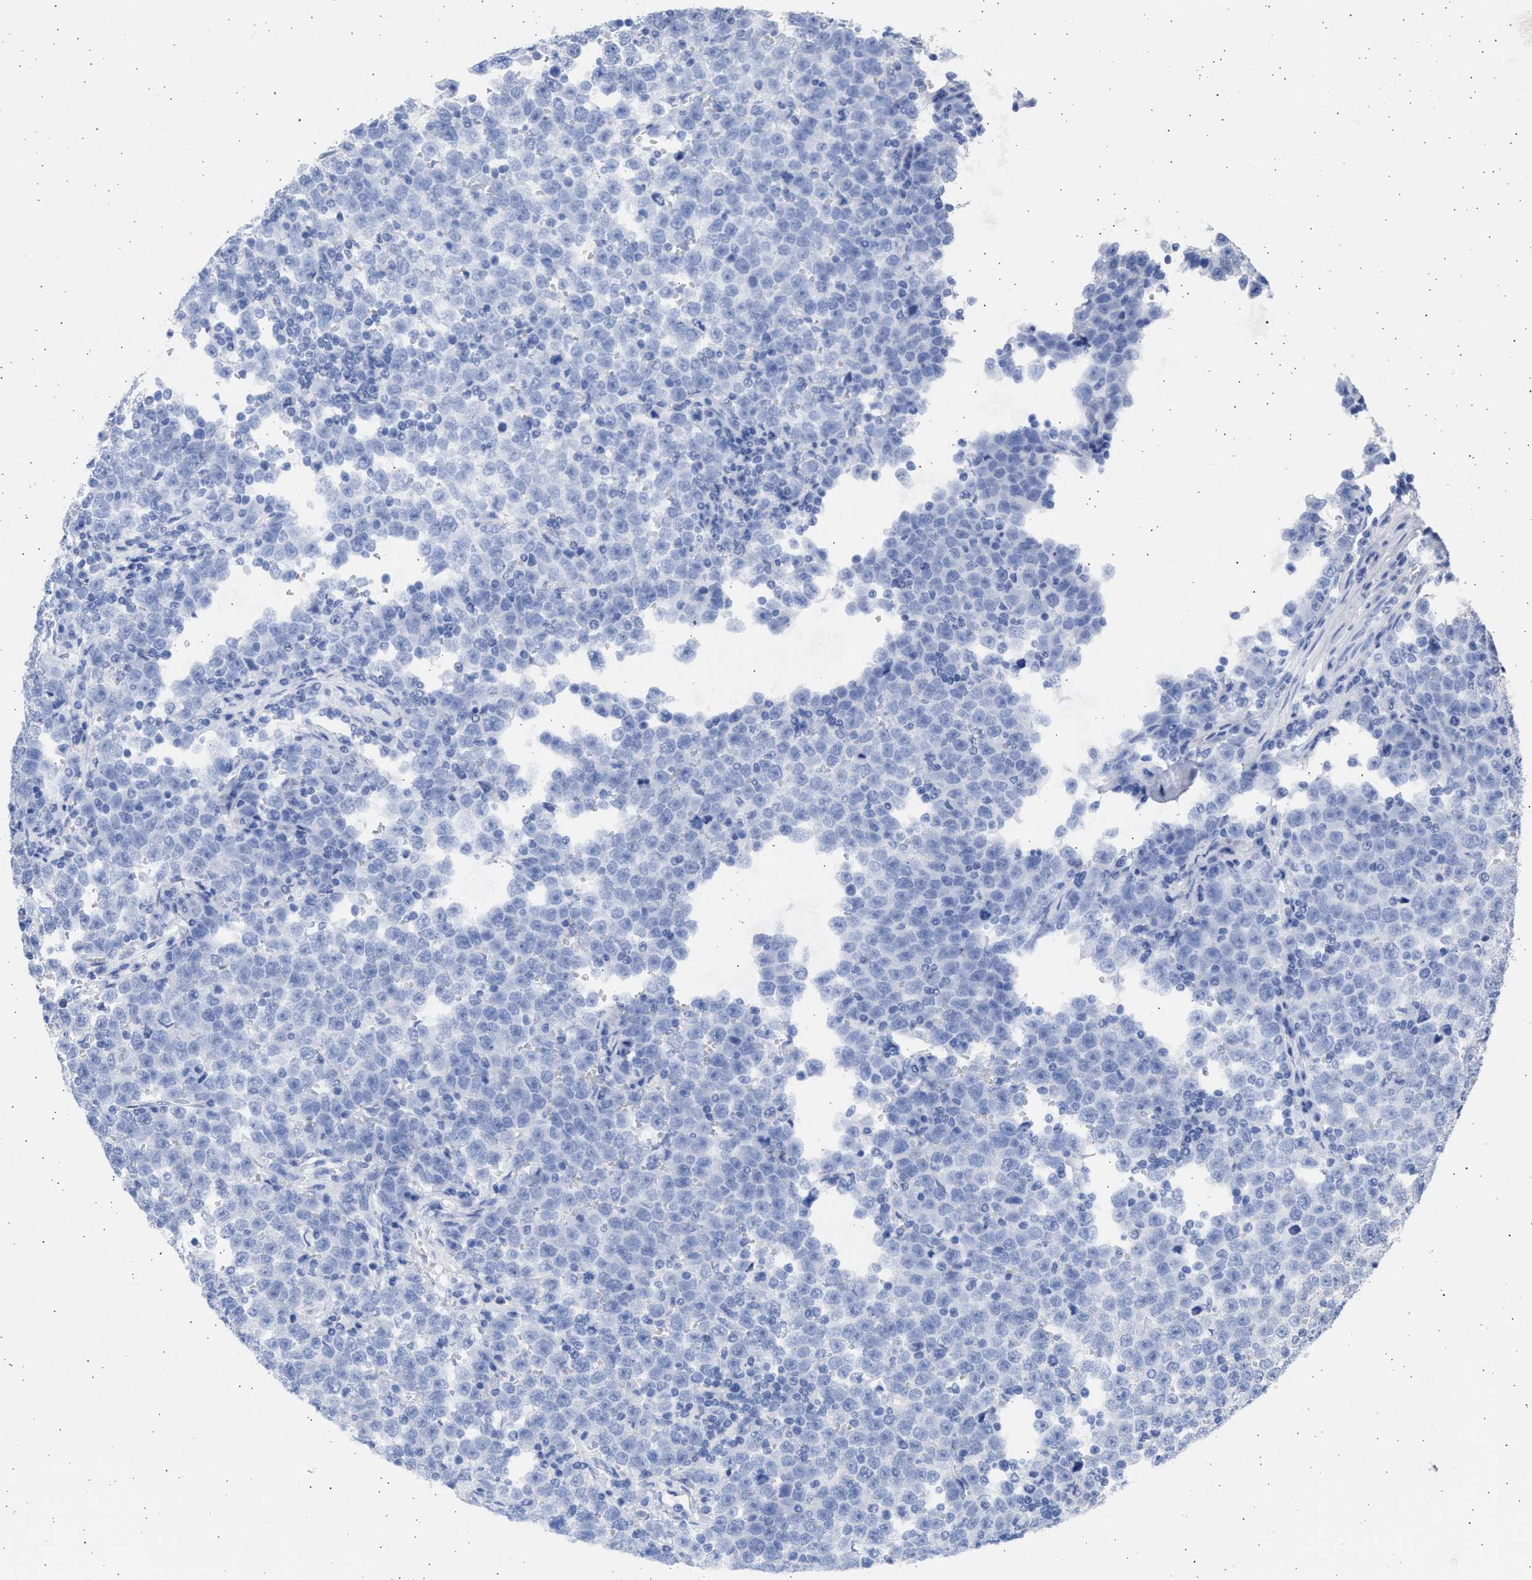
{"staining": {"intensity": "negative", "quantity": "none", "location": "none"}, "tissue": "testis cancer", "cell_type": "Tumor cells", "image_type": "cancer", "snomed": [{"axis": "morphology", "description": "Seminoma, NOS"}, {"axis": "topography", "description": "Testis"}], "caption": "IHC micrograph of neoplastic tissue: testis seminoma stained with DAB reveals no significant protein expression in tumor cells.", "gene": "ALDOC", "patient": {"sex": "male", "age": 43}}